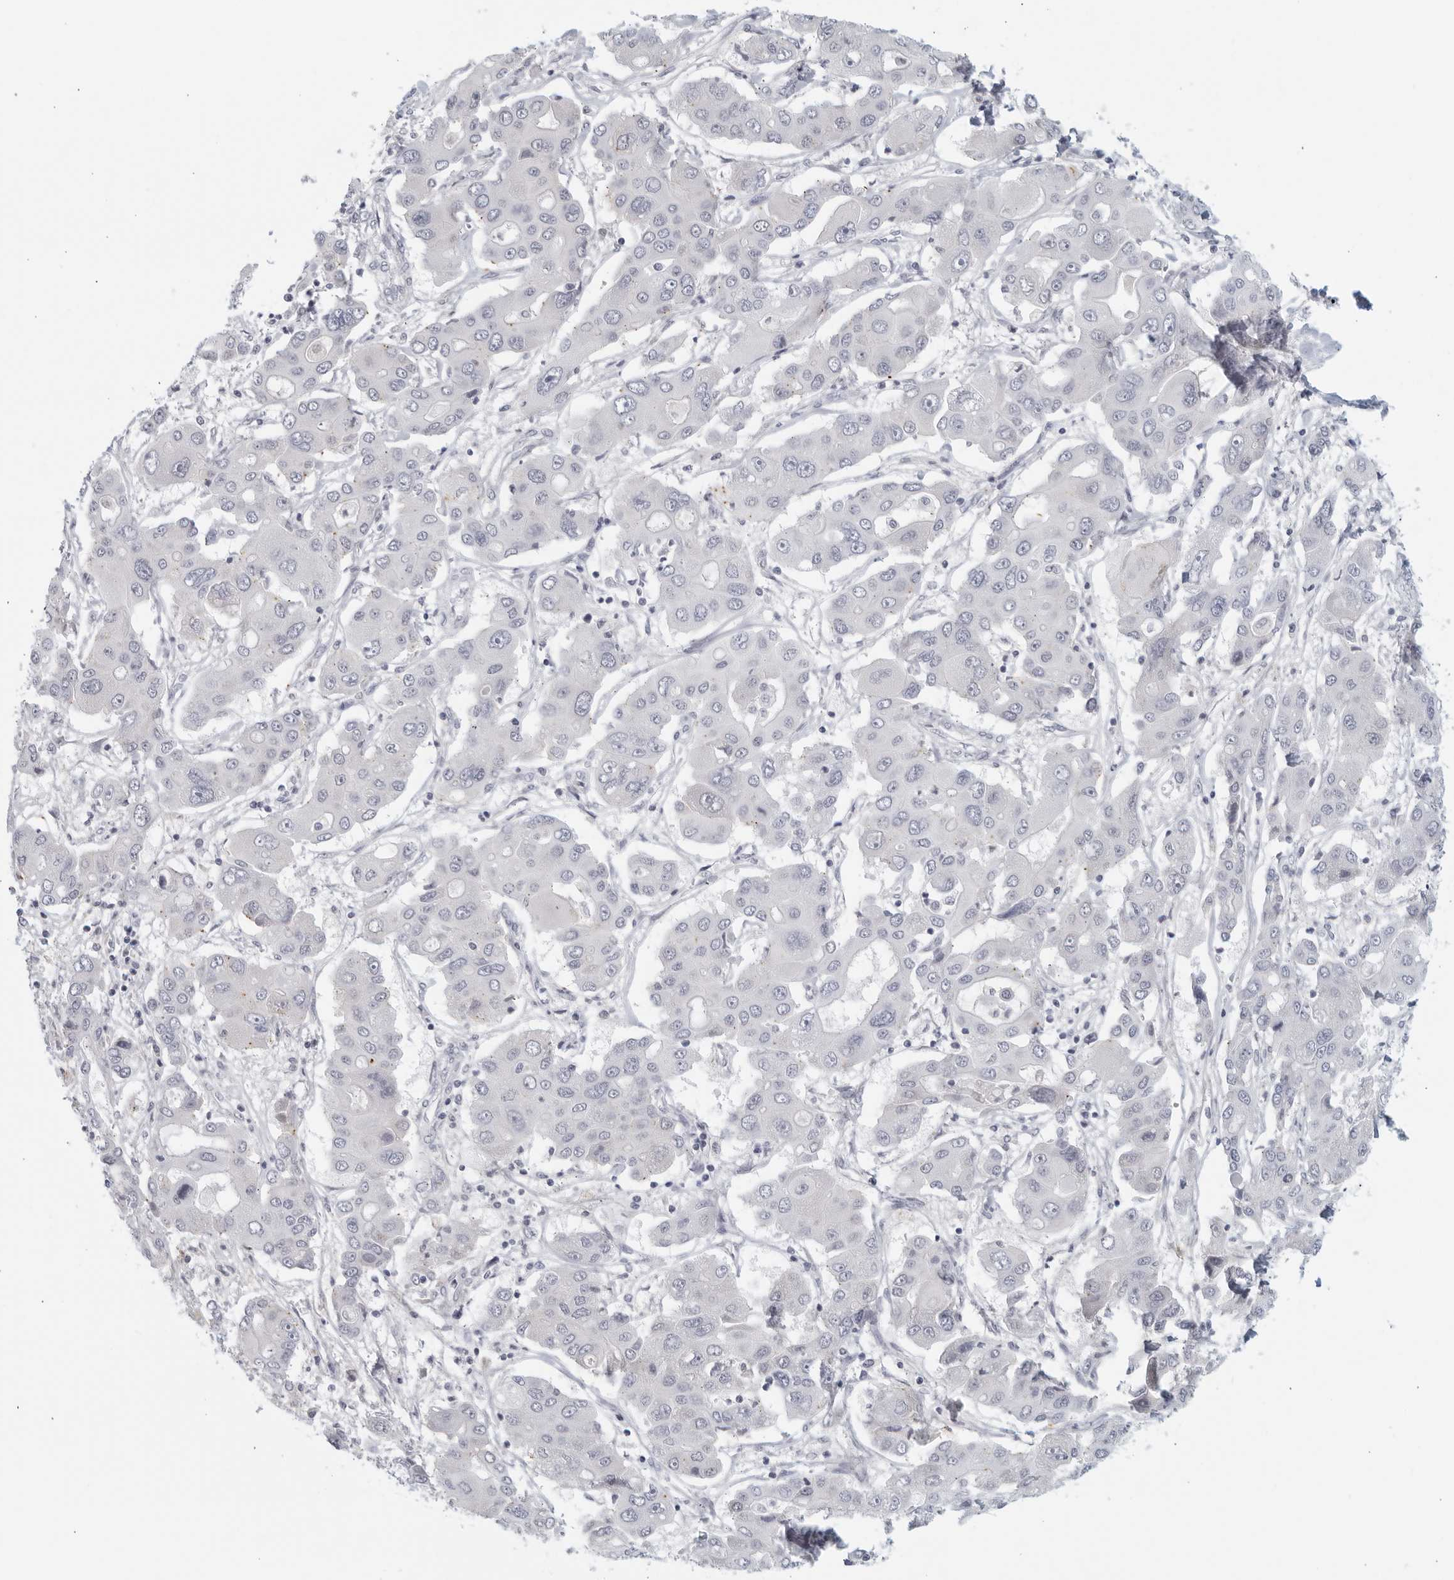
{"staining": {"intensity": "negative", "quantity": "none", "location": "none"}, "tissue": "liver cancer", "cell_type": "Tumor cells", "image_type": "cancer", "snomed": [{"axis": "morphology", "description": "Cholangiocarcinoma"}, {"axis": "topography", "description": "Liver"}], "caption": "Immunohistochemistry of liver cholangiocarcinoma shows no positivity in tumor cells. Nuclei are stained in blue.", "gene": "MATN1", "patient": {"sex": "male", "age": 67}}